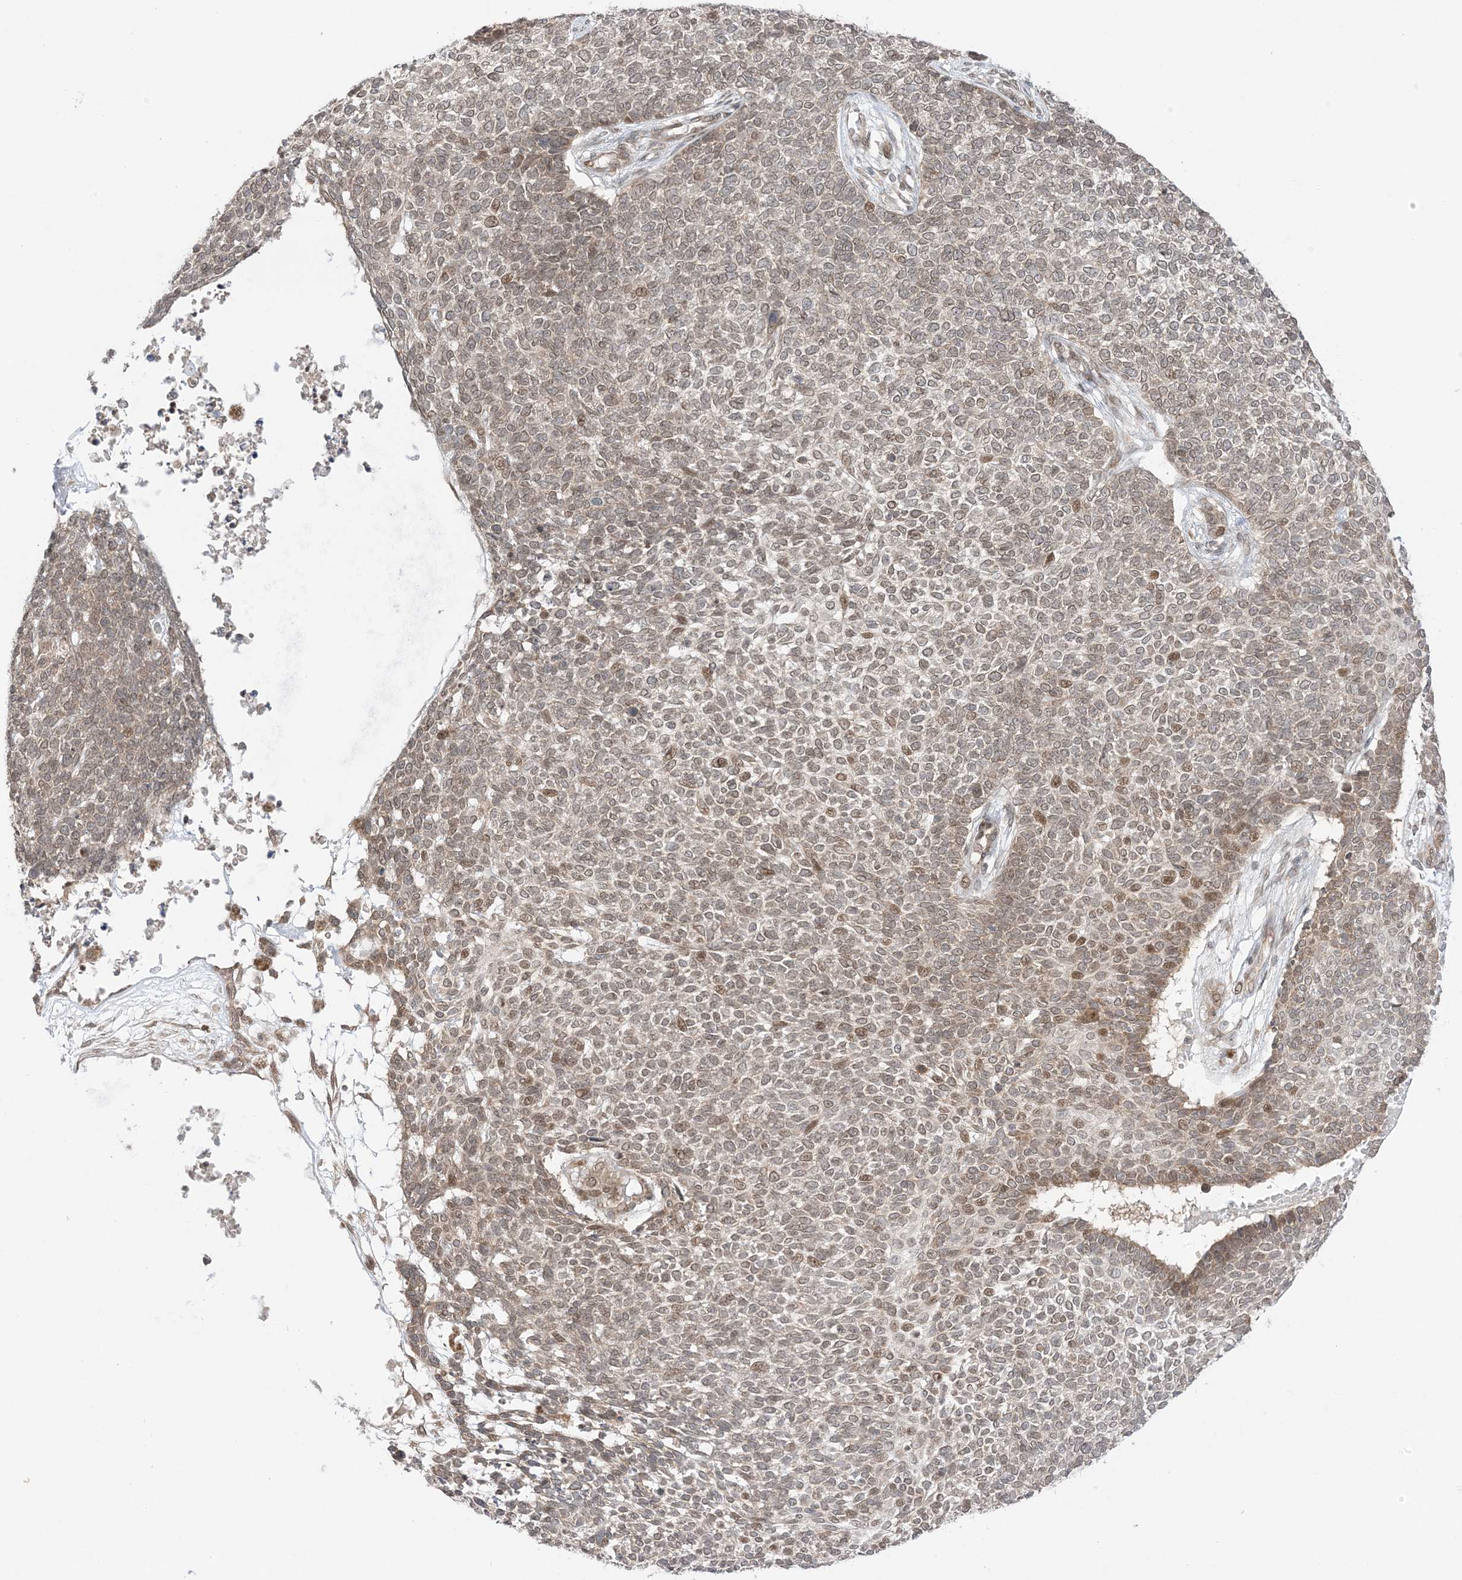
{"staining": {"intensity": "weak", "quantity": ">75%", "location": "cytoplasmic/membranous,nuclear"}, "tissue": "skin cancer", "cell_type": "Tumor cells", "image_type": "cancer", "snomed": [{"axis": "morphology", "description": "Basal cell carcinoma"}, {"axis": "topography", "description": "Skin"}], "caption": "About >75% of tumor cells in human basal cell carcinoma (skin) demonstrate weak cytoplasmic/membranous and nuclear protein expression as visualized by brown immunohistochemical staining.", "gene": "UBE2E2", "patient": {"sex": "female", "age": 84}}